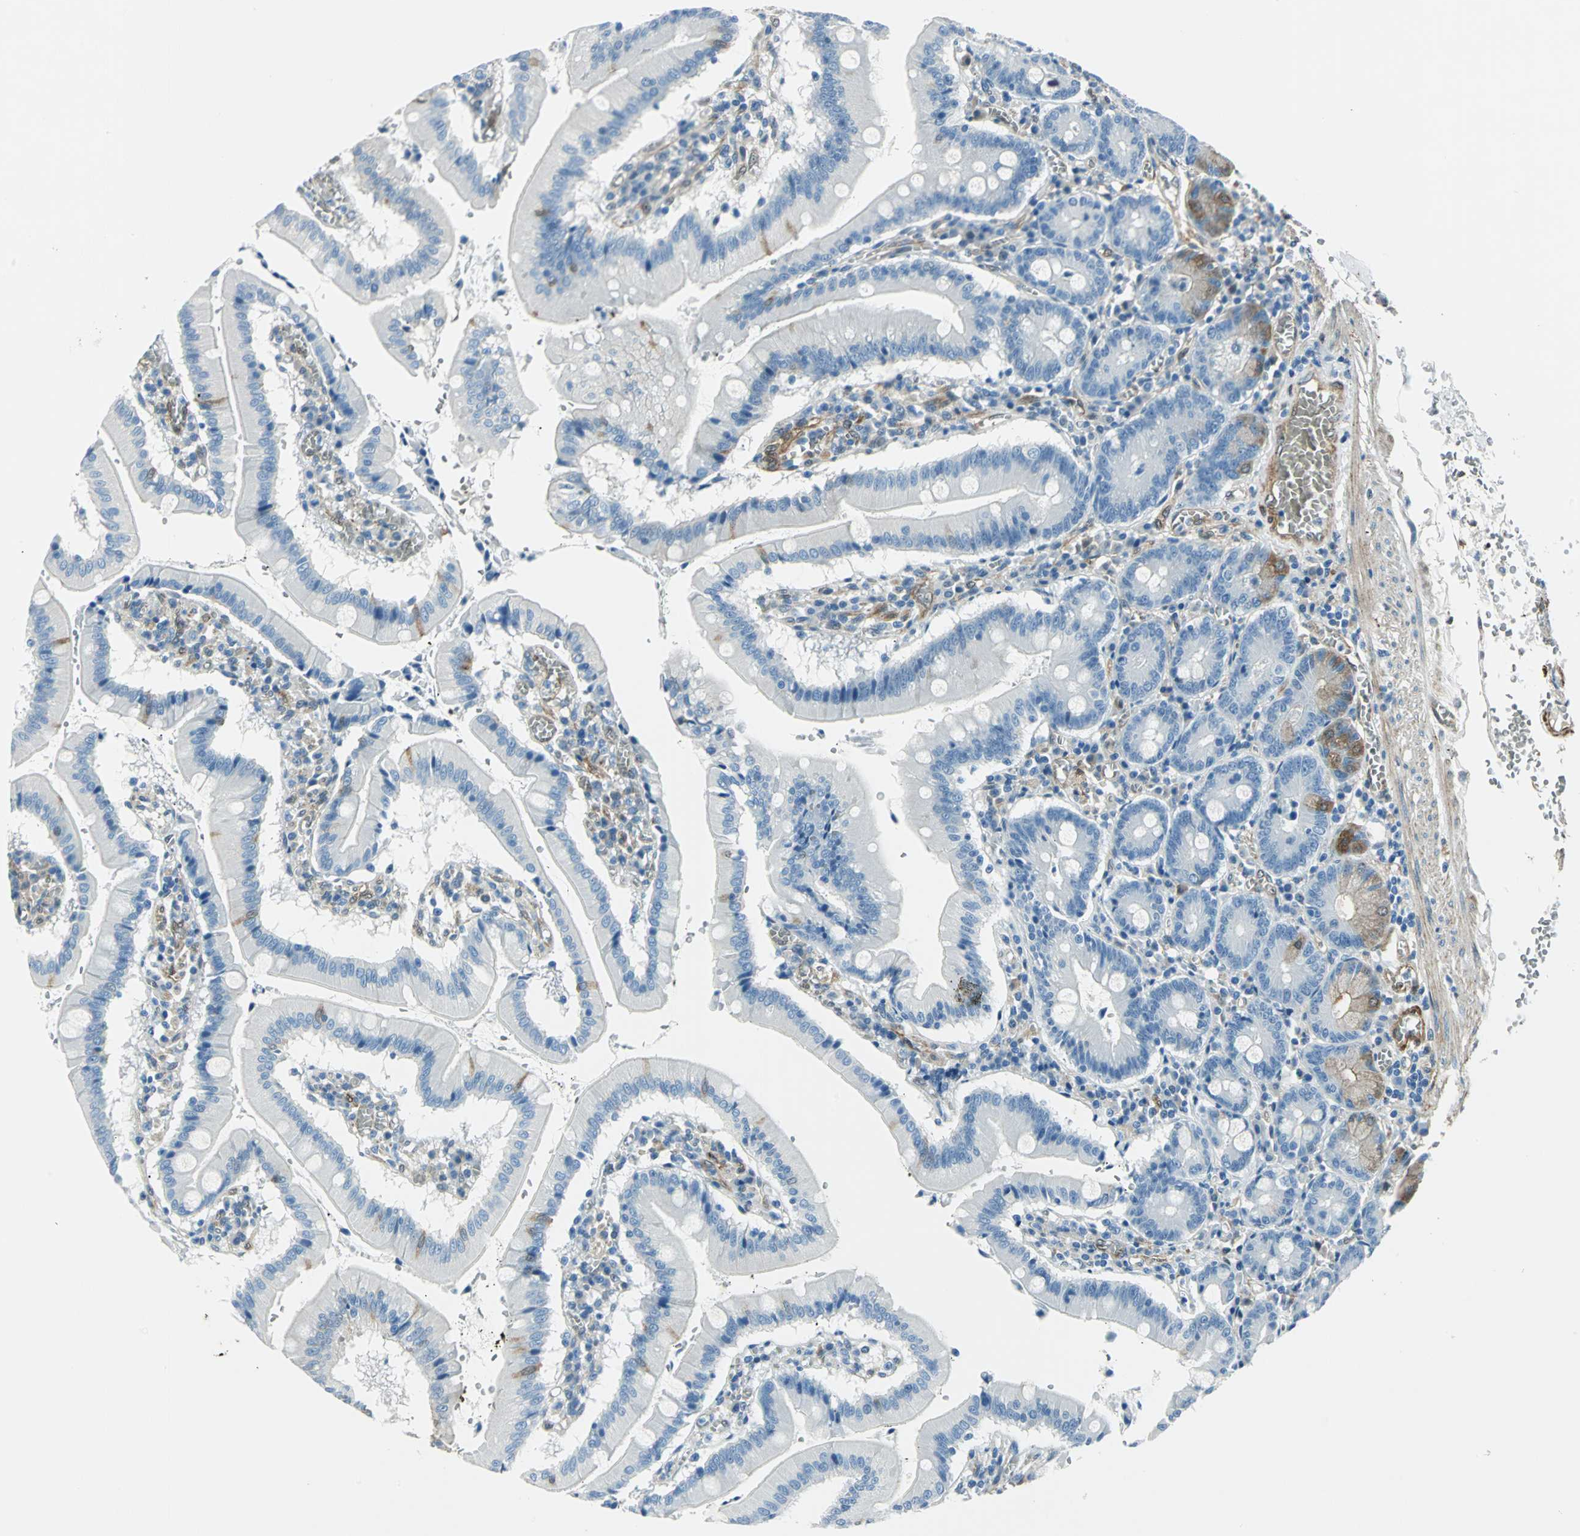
{"staining": {"intensity": "strong", "quantity": "<25%", "location": "cytoplasmic/membranous"}, "tissue": "small intestine", "cell_type": "Glandular cells", "image_type": "normal", "snomed": [{"axis": "morphology", "description": "Normal tissue, NOS"}, {"axis": "topography", "description": "Small intestine"}], "caption": "A medium amount of strong cytoplasmic/membranous expression is seen in approximately <25% of glandular cells in benign small intestine.", "gene": "HSPB1", "patient": {"sex": "male", "age": 71}}